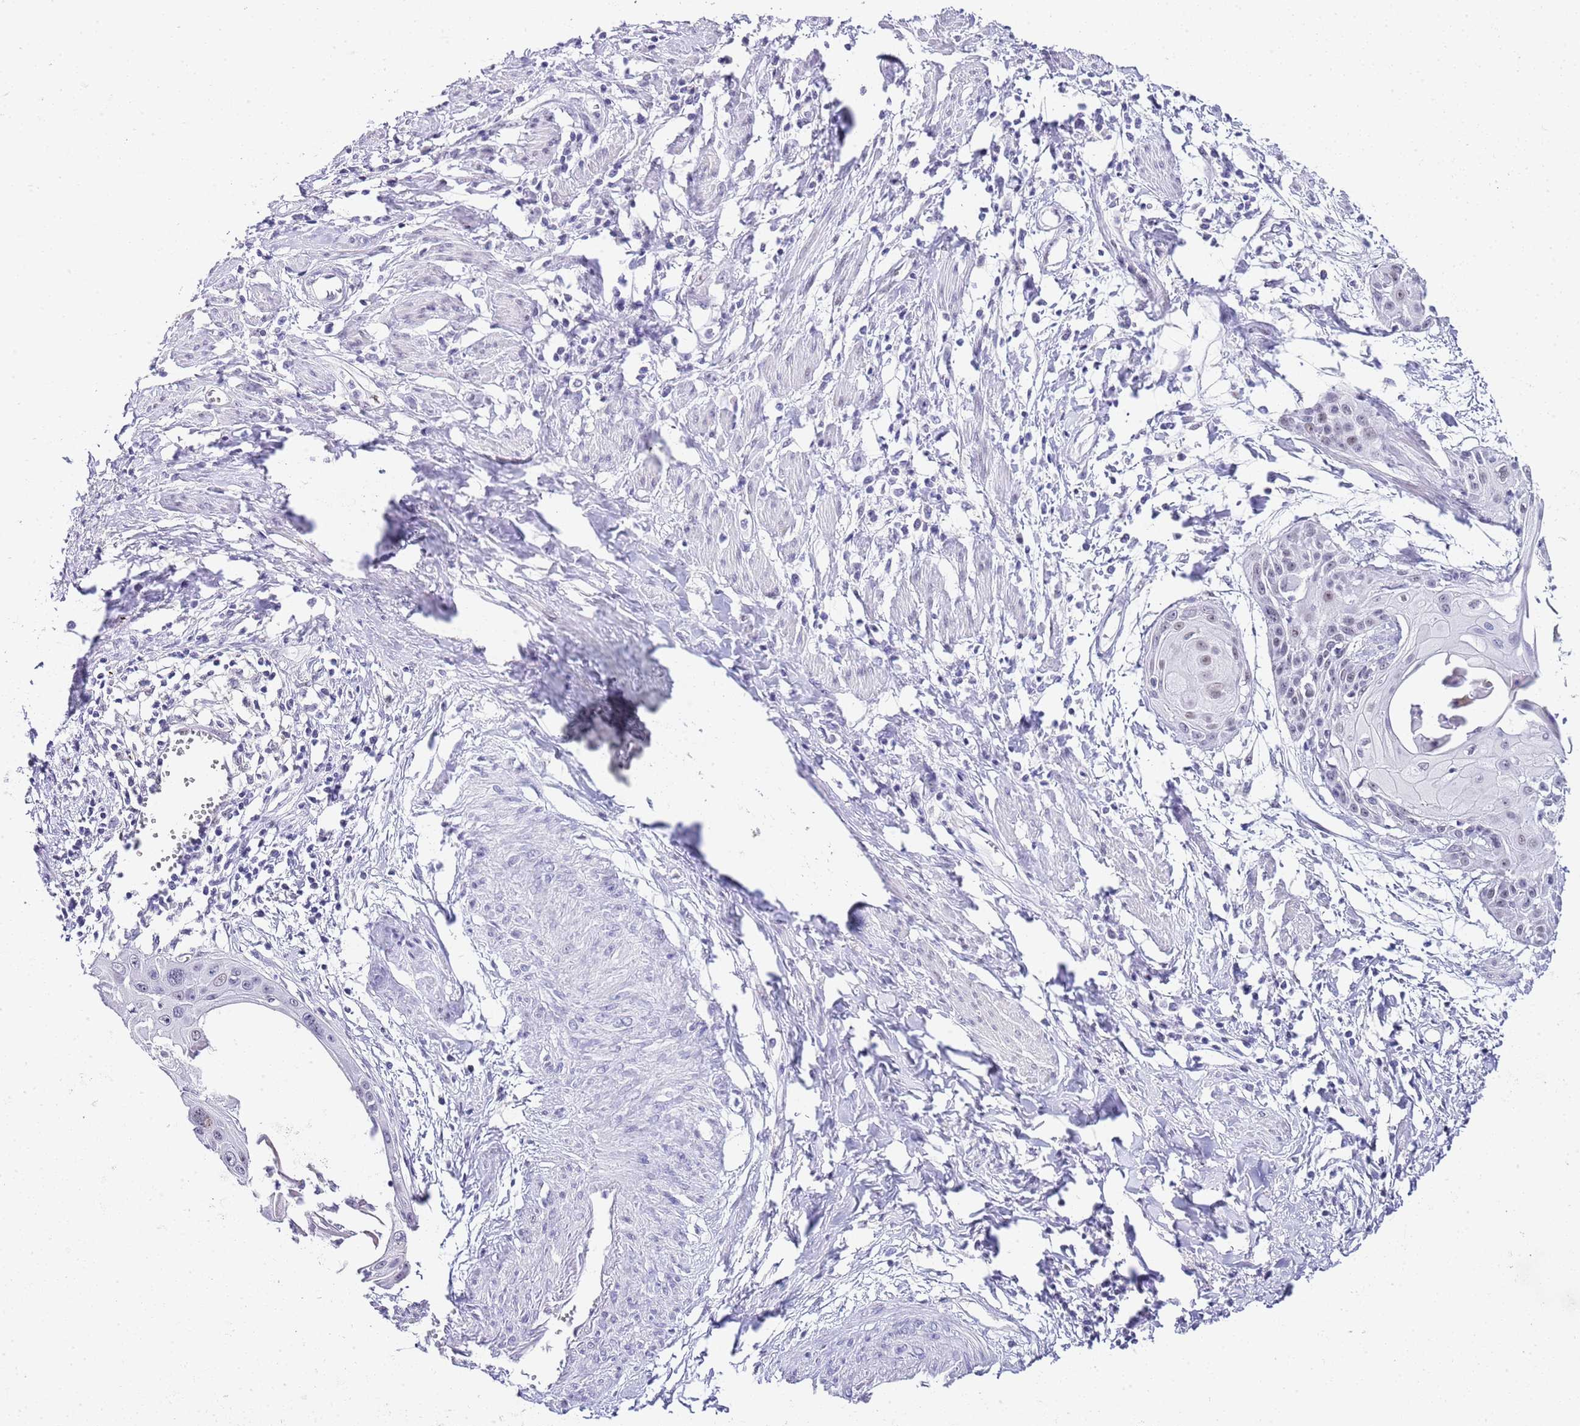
{"staining": {"intensity": "negative", "quantity": "none", "location": "none"}, "tissue": "cervical cancer", "cell_type": "Tumor cells", "image_type": "cancer", "snomed": [{"axis": "morphology", "description": "Squamous cell carcinoma, NOS"}, {"axis": "topography", "description": "Cervix"}], "caption": "The immunohistochemistry image has no significant positivity in tumor cells of cervical cancer (squamous cell carcinoma) tissue. (DAB (3,3'-diaminobenzidine) immunohistochemistry visualized using brightfield microscopy, high magnification).", "gene": "NOP56", "patient": {"sex": "female", "age": 57}}